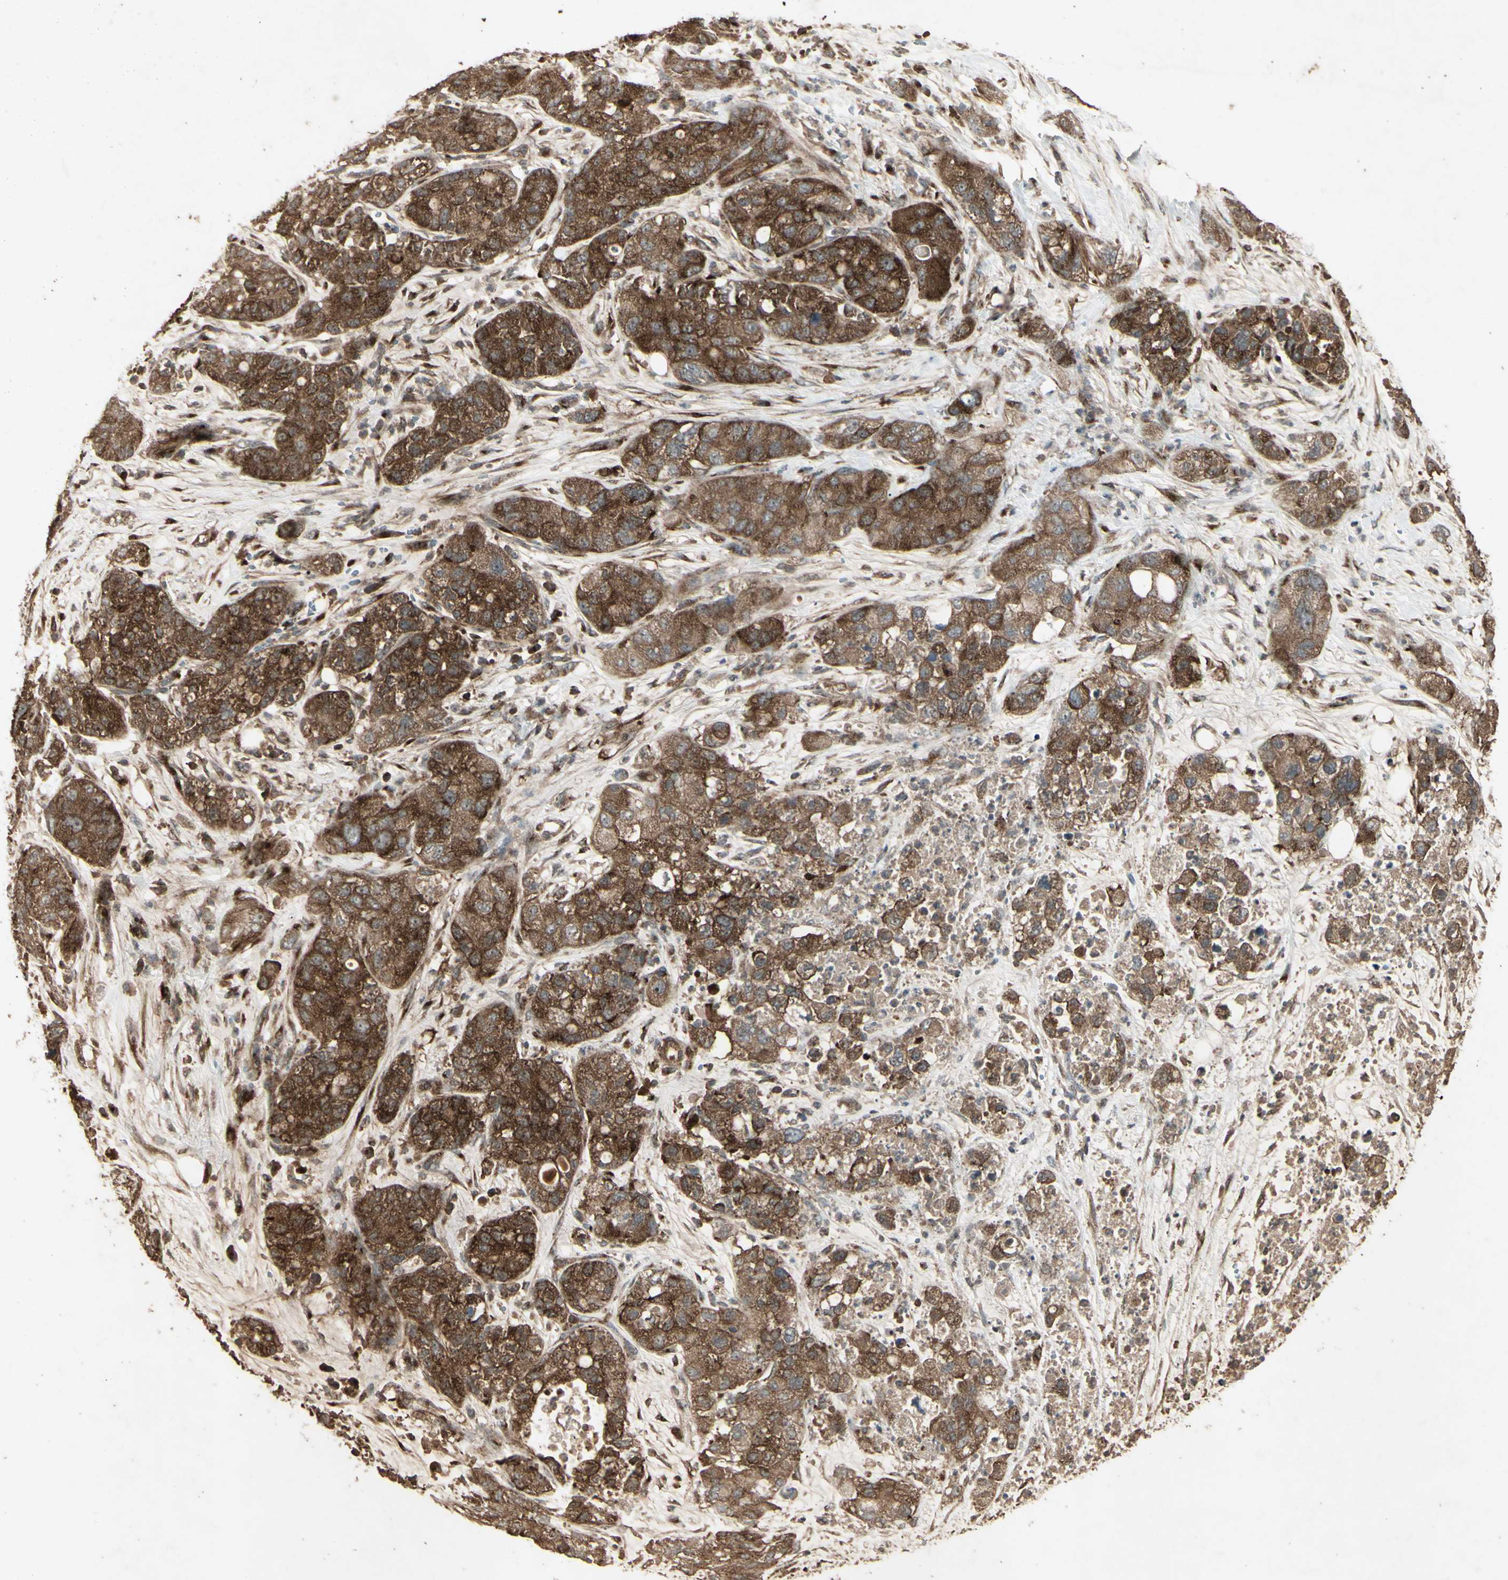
{"staining": {"intensity": "strong", "quantity": ">75%", "location": "cytoplasmic/membranous"}, "tissue": "pancreatic cancer", "cell_type": "Tumor cells", "image_type": "cancer", "snomed": [{"axis": "morphology", "description": "Adenocarcinoma, NOS"}, {"axis": "topography", "description": "Pancreas"}], "caption": "Immunohistochemical staining of human pancreatic adenocarcinoma exhibits high levels of strong cytoplasmic/membranous expression in approximately >75% of tumor cells.", "gene": "AP1G1", "patient": {"sex": "female", "age": 78}}